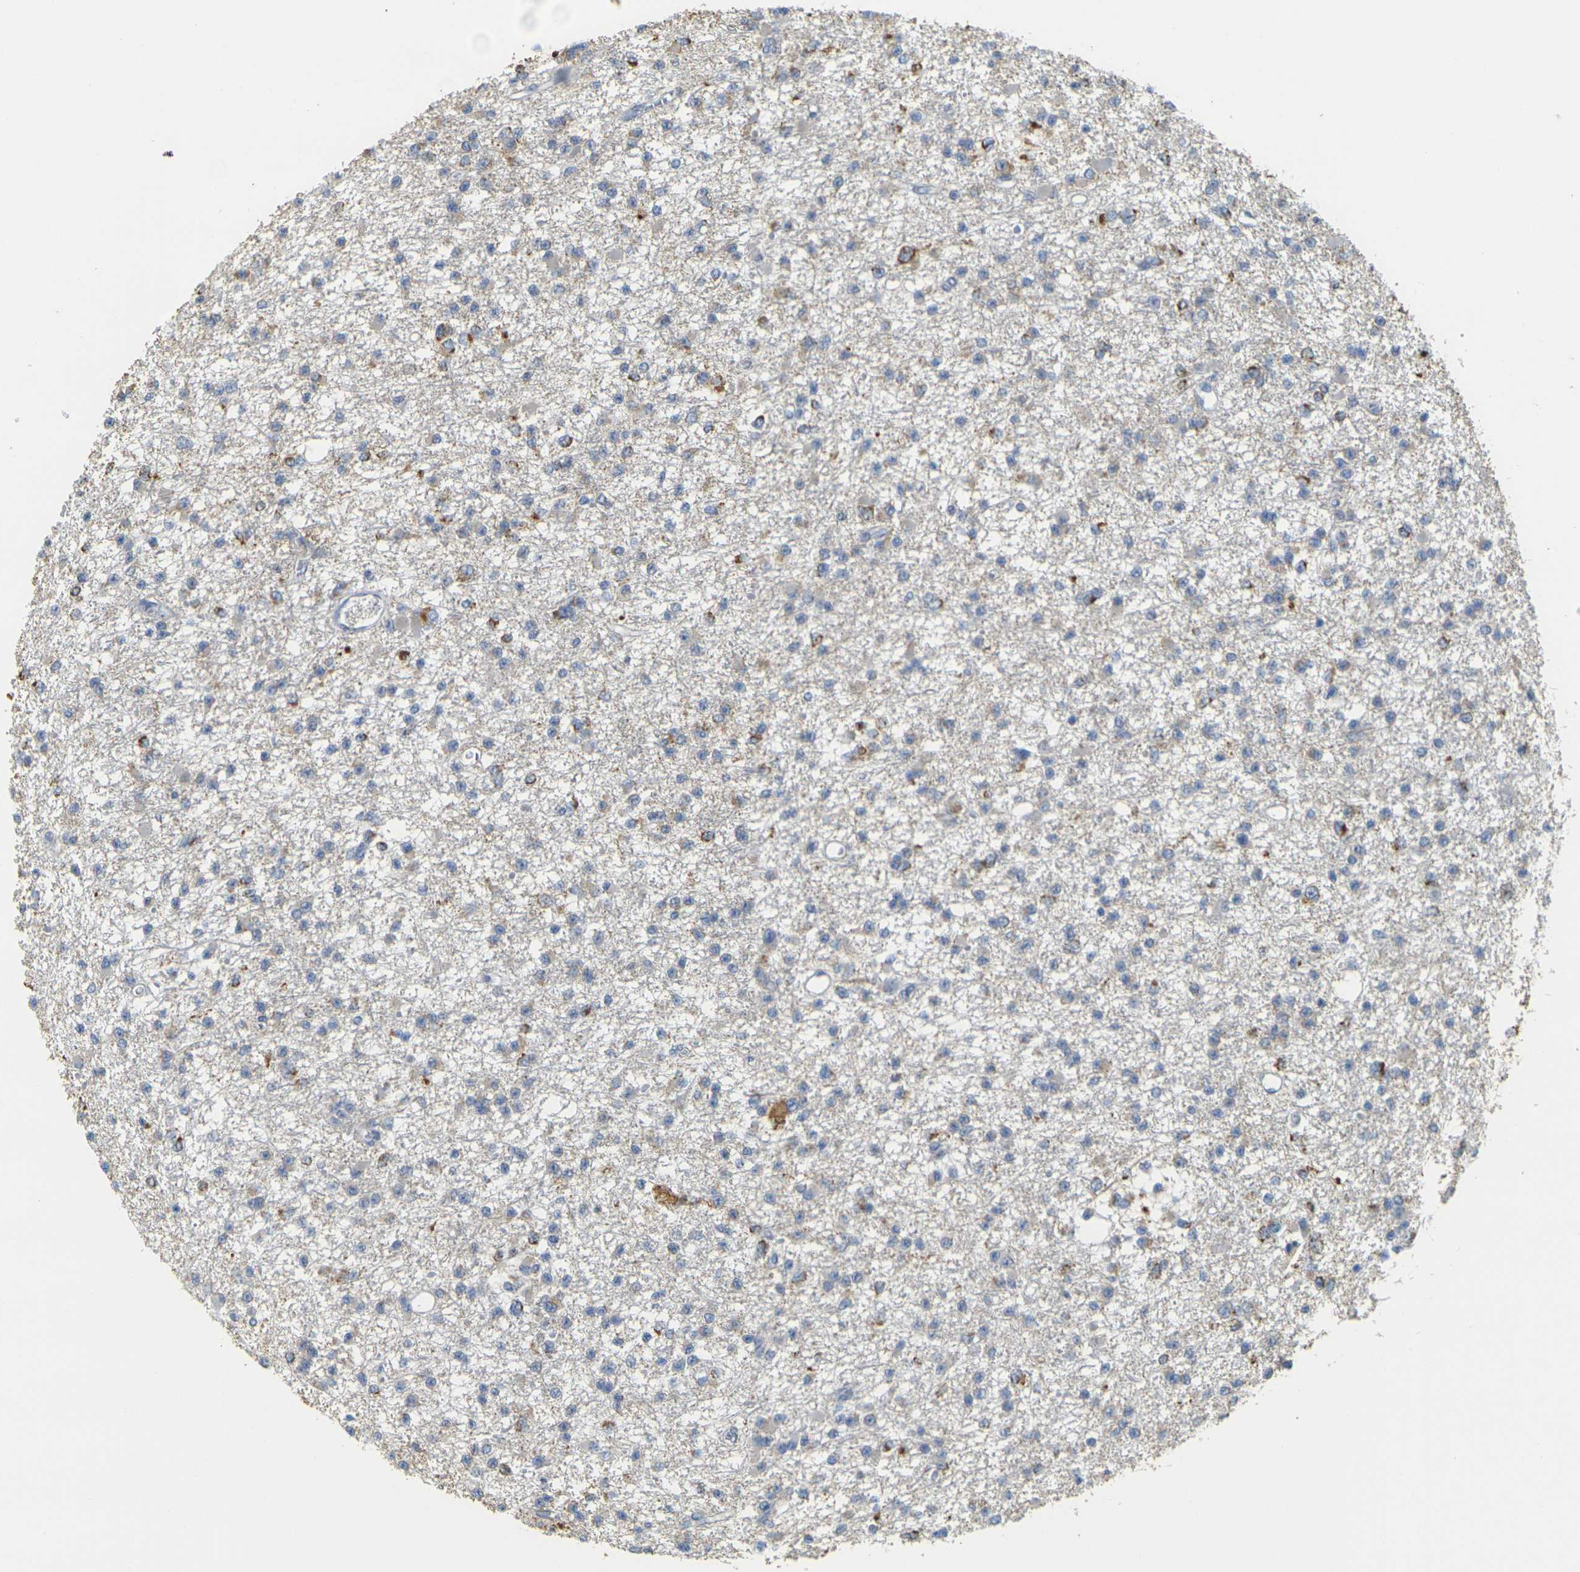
{"staining": {"intensity": "weak", "quantity": "<25%", "location": "cytoplasmic/membranous"}, "tissue": "glioma", "cell_type": "Tumor cells", "image_type": "cancer", "snomed": [{"axis": "morphology", "description": "Glioma, malignant, Low grade"}, {"axis": "topography", "description": "Brain"}], "caption": "Glioma stained for a protein using immunohistochemistry reveals no expression tumor cells.", "gene": "GDAP1", "patient": {"sex": "female", "age": 22}}